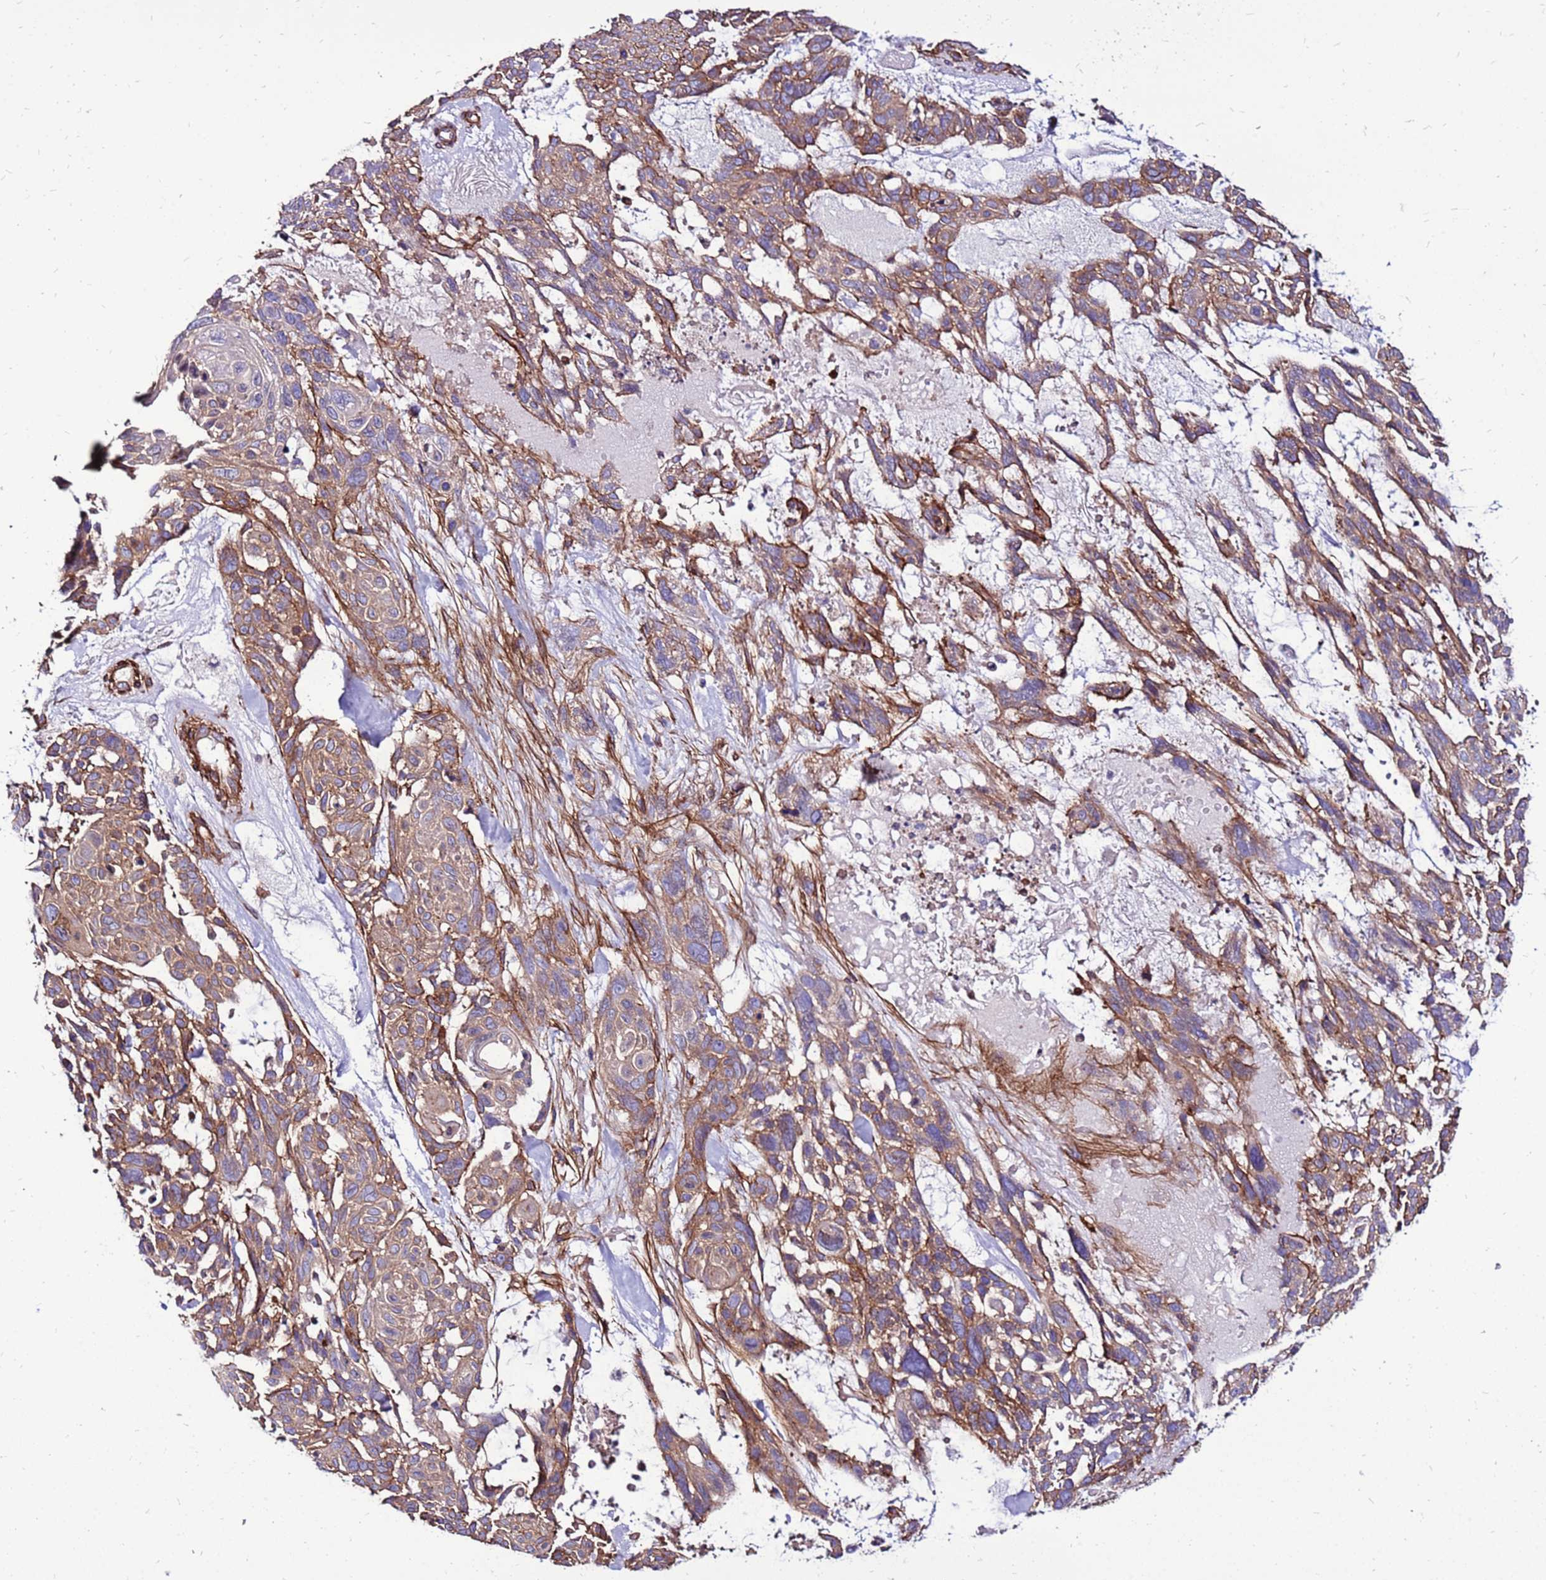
{"staining": {"intensity": "moderate", "quantity": ">75%", "location": "cytoplasmic/membranous"}, "tissue": "skin cancer", "cell_type": "Tumor cells", "image_type": "cancer", "snomed": [{"axis": "morphology", "description": "Basal cell carcinoma"}, {"axis": "topography", "description": "Skin"}], "caption": "IHC staining of skin cancer (basal cell carcinoma), which shows medium levels of moderate cytoplasmic/membranous staining in about >75% of tumor cells indicating moderate cytoplasmic/membranous protein expression. The staining was performed using DAB (3,3'-diaminobenzidine) (brown) for protein detection and nuclei were counterstained in hematoxylin (blue).", "gene": "EI24", "patient": {"sex": "male", "age": 88}}